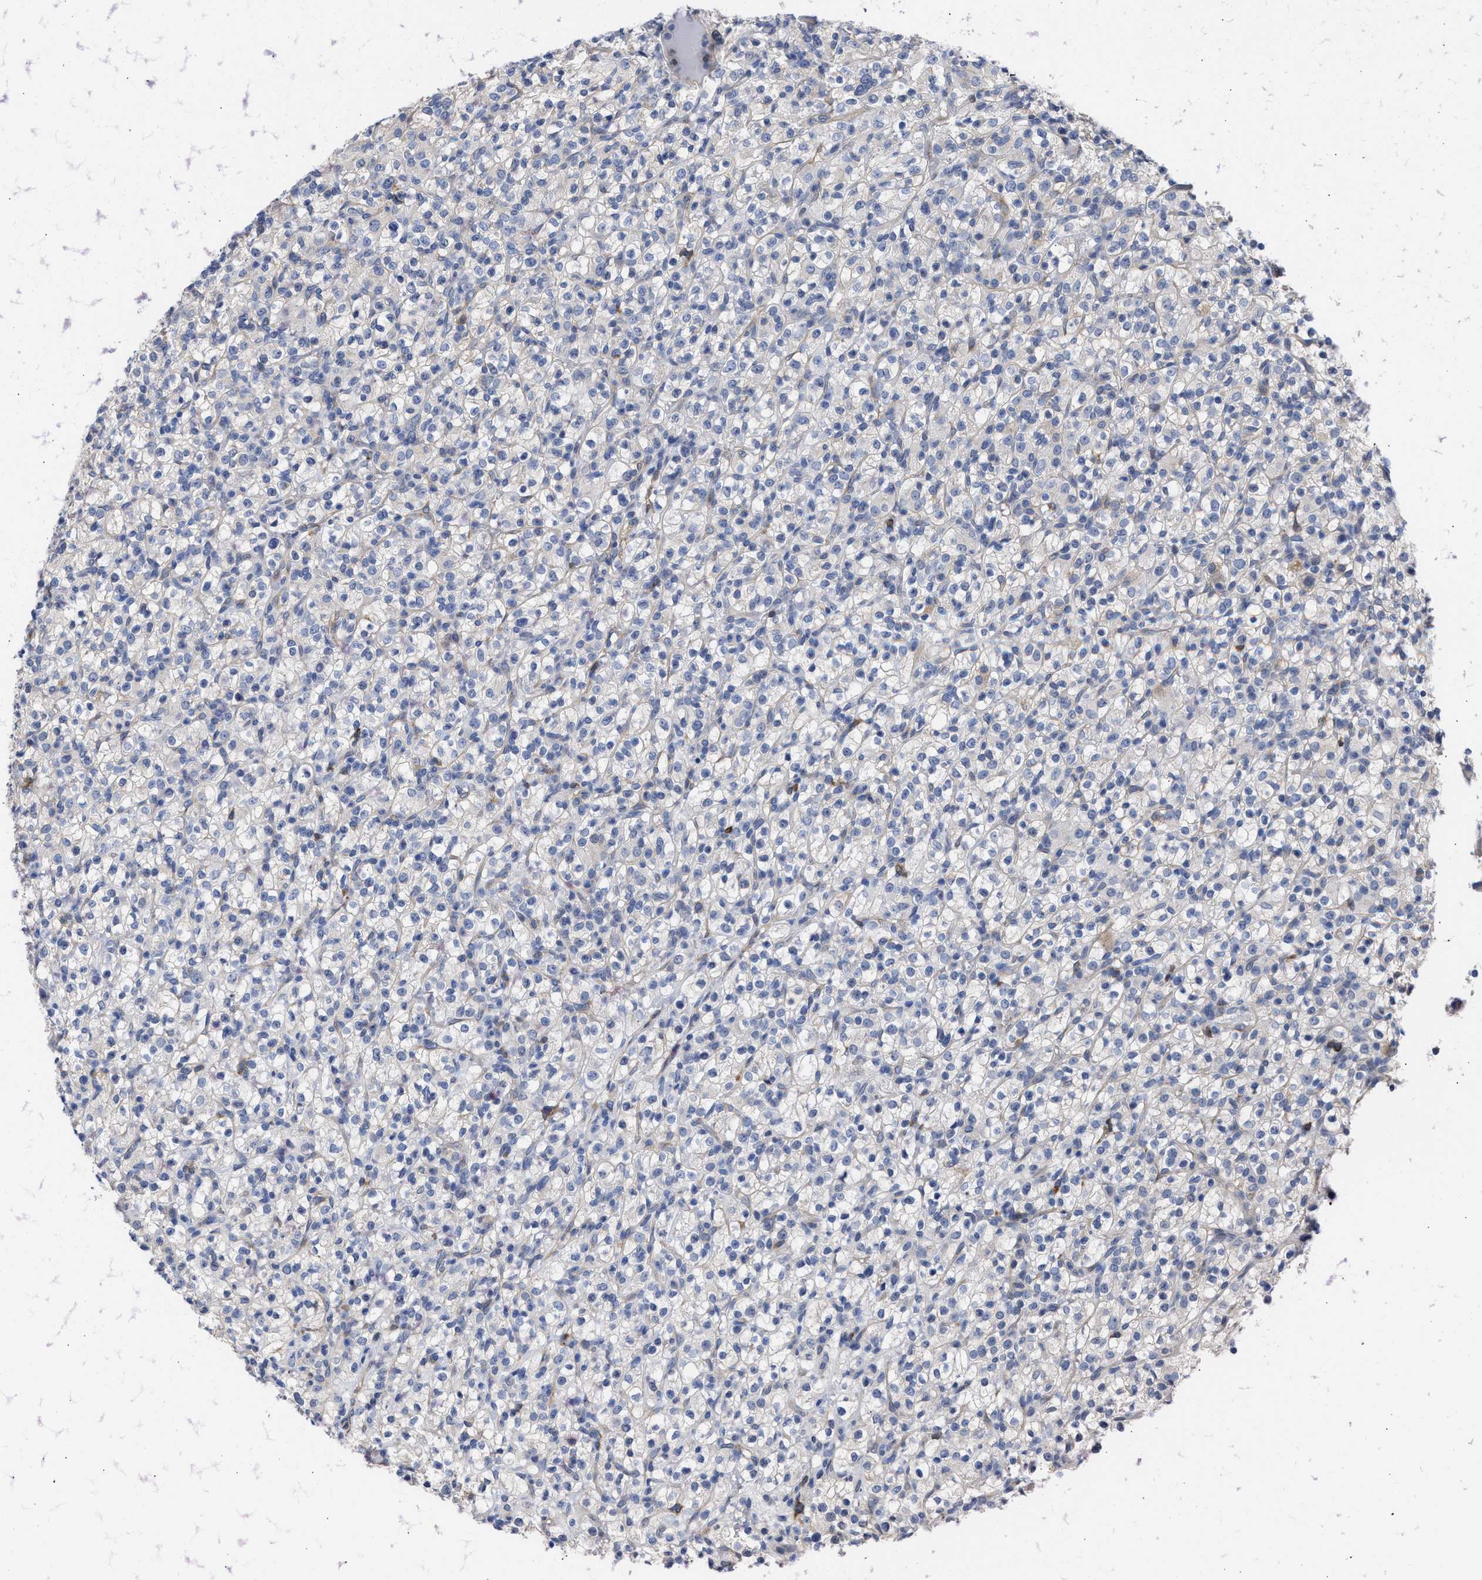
{"staining": {"intensity": "weak", "quantity": "<25%", "location": "cytoplasmic/membranous"}, "tissue": "renal cancer", "cell_type": "Tumor cells", "image_type": "cancer", "snomed": [{"axis": "morphology", "description": "Normal tissue, NOS"}, {"axis": "morphology", "description": "Adenocarcinoma, NOS"}, {"axis": "topography", "description": "Kidney"}], "caption": "Tumor cells are negative for brown protein staining in renal cancer (adenocarcinoma).", "gene": "THRA", "patient": {"sex": "female", "age": 72}}